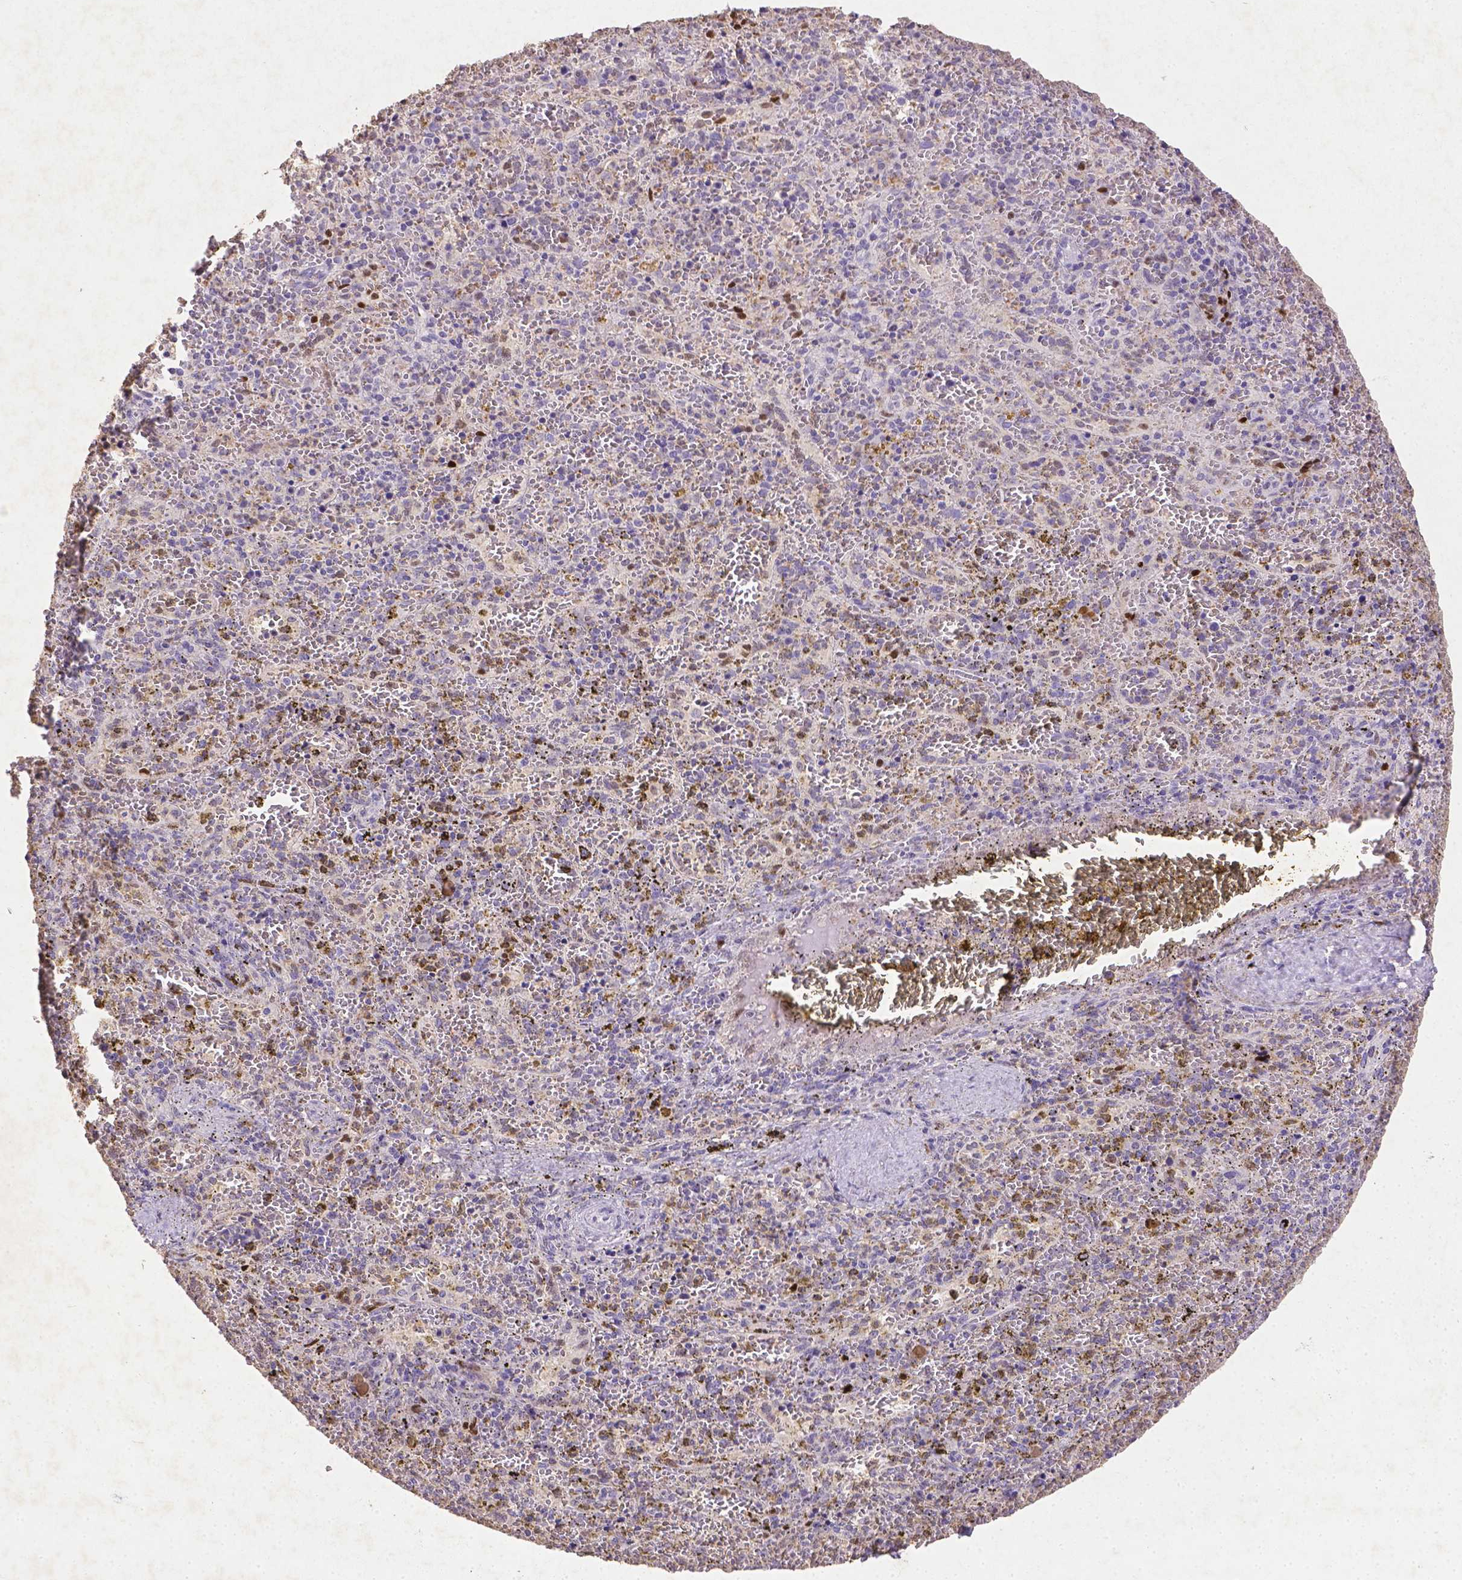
{"staining": {"intensity": "strong", "quantity": "<25%", "location": "nuclear"}, "tissue": "spleen", "cell_type": "Cells in red pulp", "image_type": "normal", "snomed": [{"axis": "morphology", "description": "Normal tissue, NOS"}, {"axis": "topography", "description": "Spleen"}], "caption": "This photomicrograph displays immunohistochemistry staining of benign spleen, with medium strong nuclear staining in about <25% of cells in red pulp.", "gene": "CDKN1A", "patient": {"sex": "female", "age": 50}}